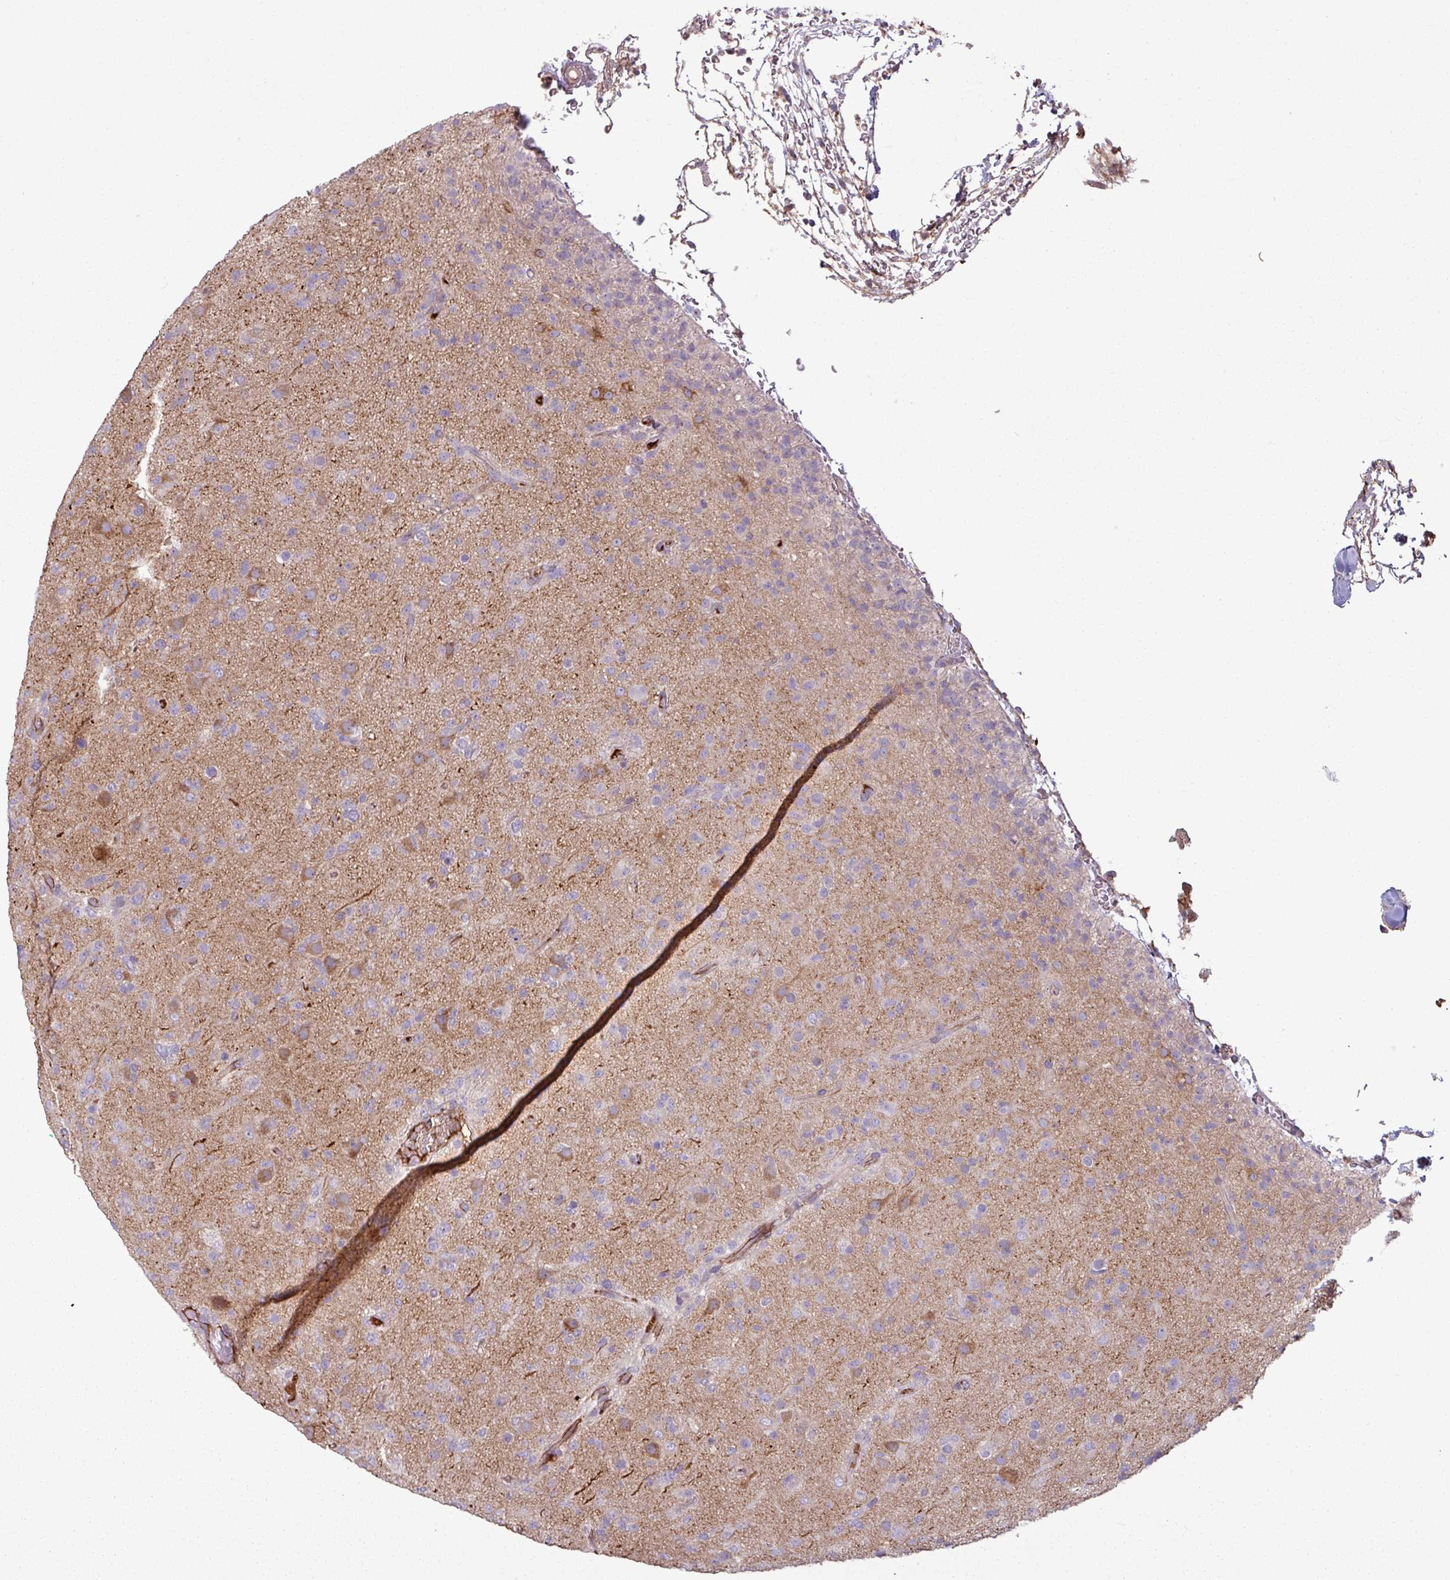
{"staining": {"intensity": "negative", "quantity": "none", "location": "none"}, "tissue": "glioma", "cell_type": "Tumor cells", "image_type": "cancer", "snomed": [{"axis": "morphology", "description": "Glioma, malignant, Low grade"}, {"axis": "topography", "description": "Brain"}], "caption": "DAB (3,3'-diaminobenzidine) immunohistochemical staining of human malignant glioma (low-grade) demonstrates no significant positivity in tumor cells.", "gene": "C4B", "patient": {"sex": "male", "age": 65}}